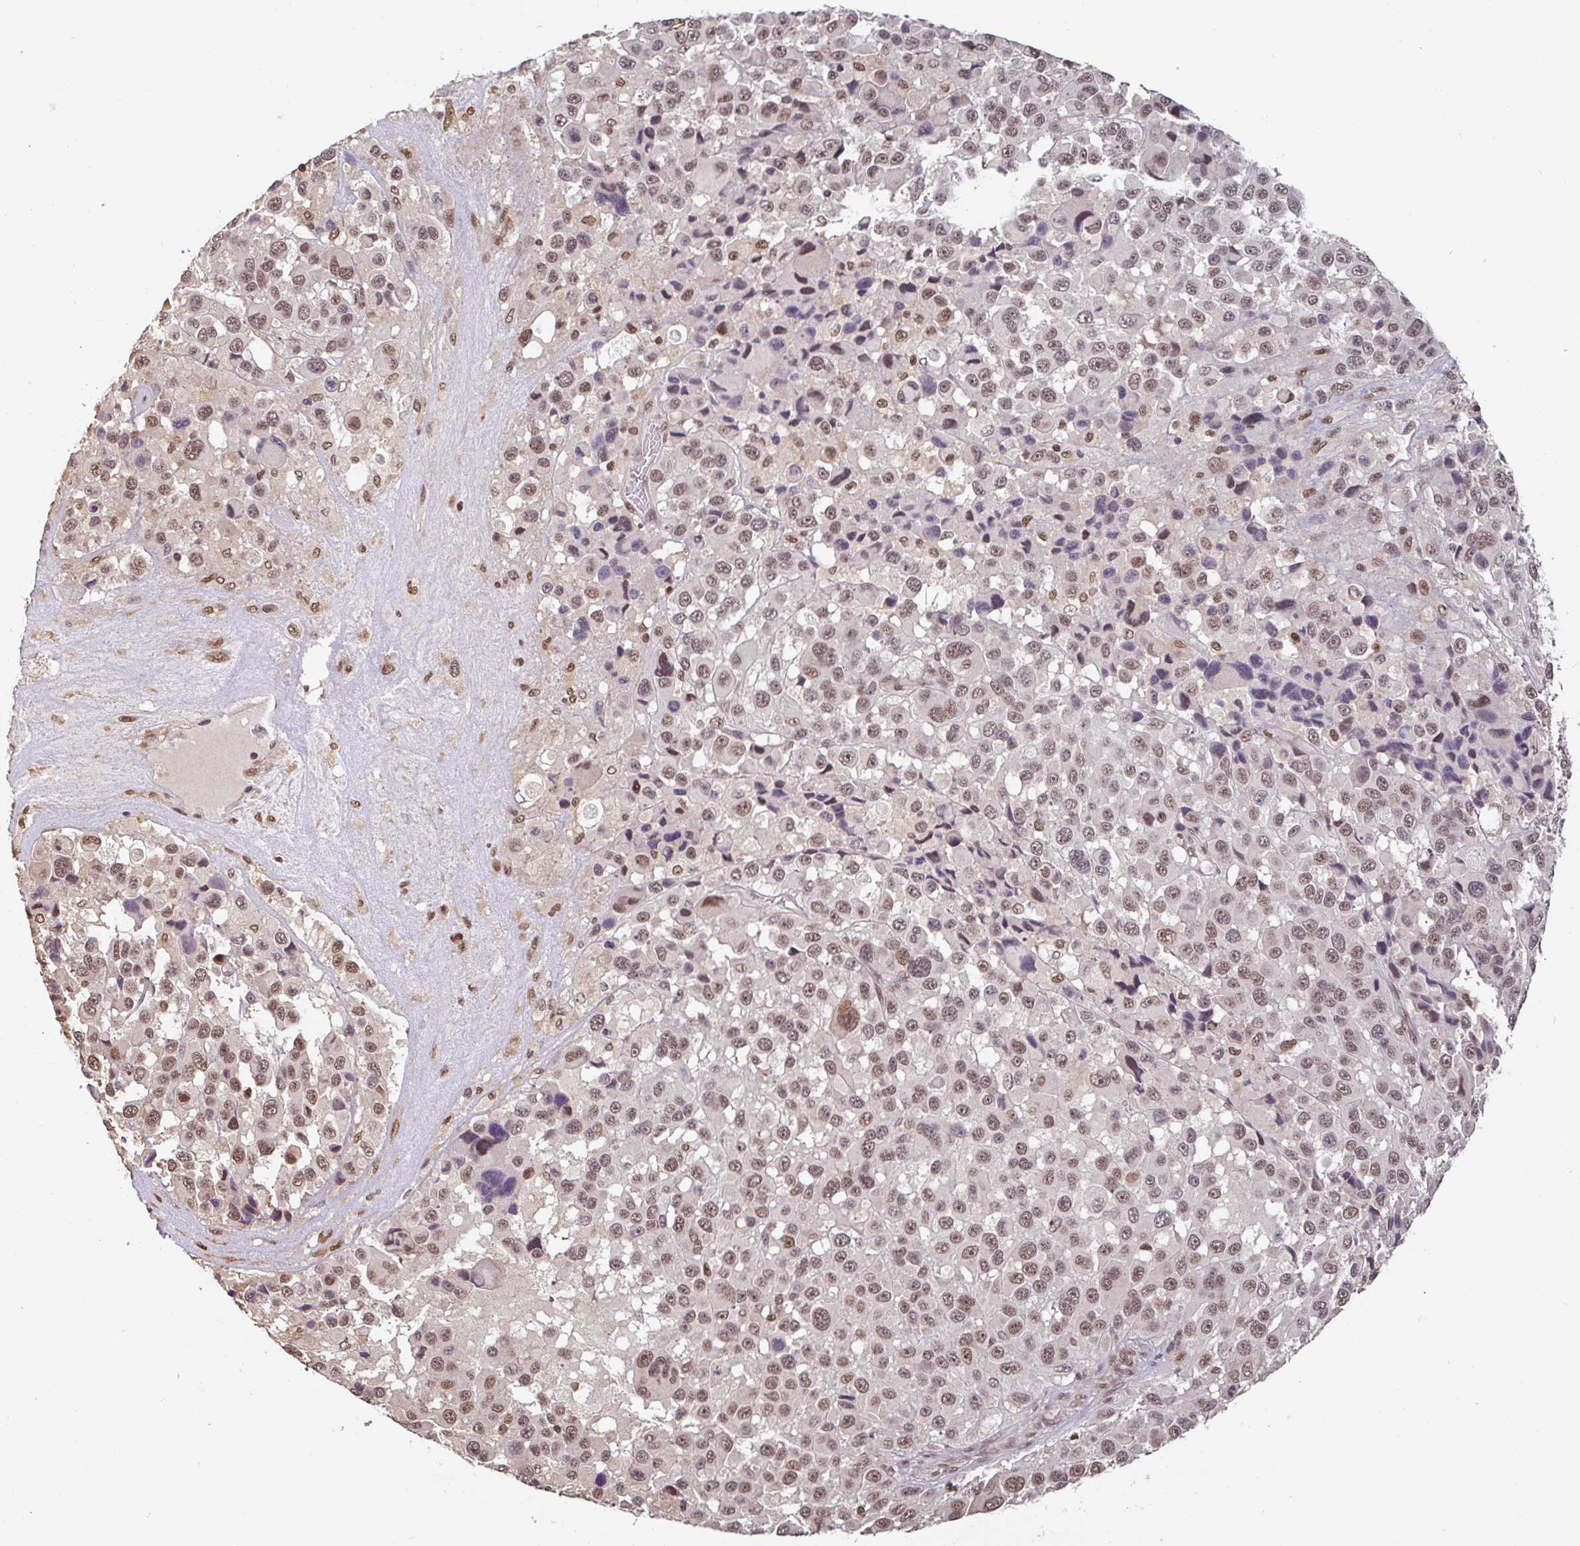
{"staining": {"intensity": "moderate", "quantity": ">75%", "location": "nuclear"}, "tissue": "melanoma", "cell_type": "Tumor cells", "image_type": "cancer", "snomed": [{"axis": "morphology", "description": "Malignant melanoma, Metastatic site"}, {"axis": "topography", "description": "Lymph node"}], "caption": "Protein expression analysis of human melanoma reveals moderate nuclear staining in about >75% of tumor cells.", "gene": "DR1", "patient": {"sex": "female", "age": 65}}